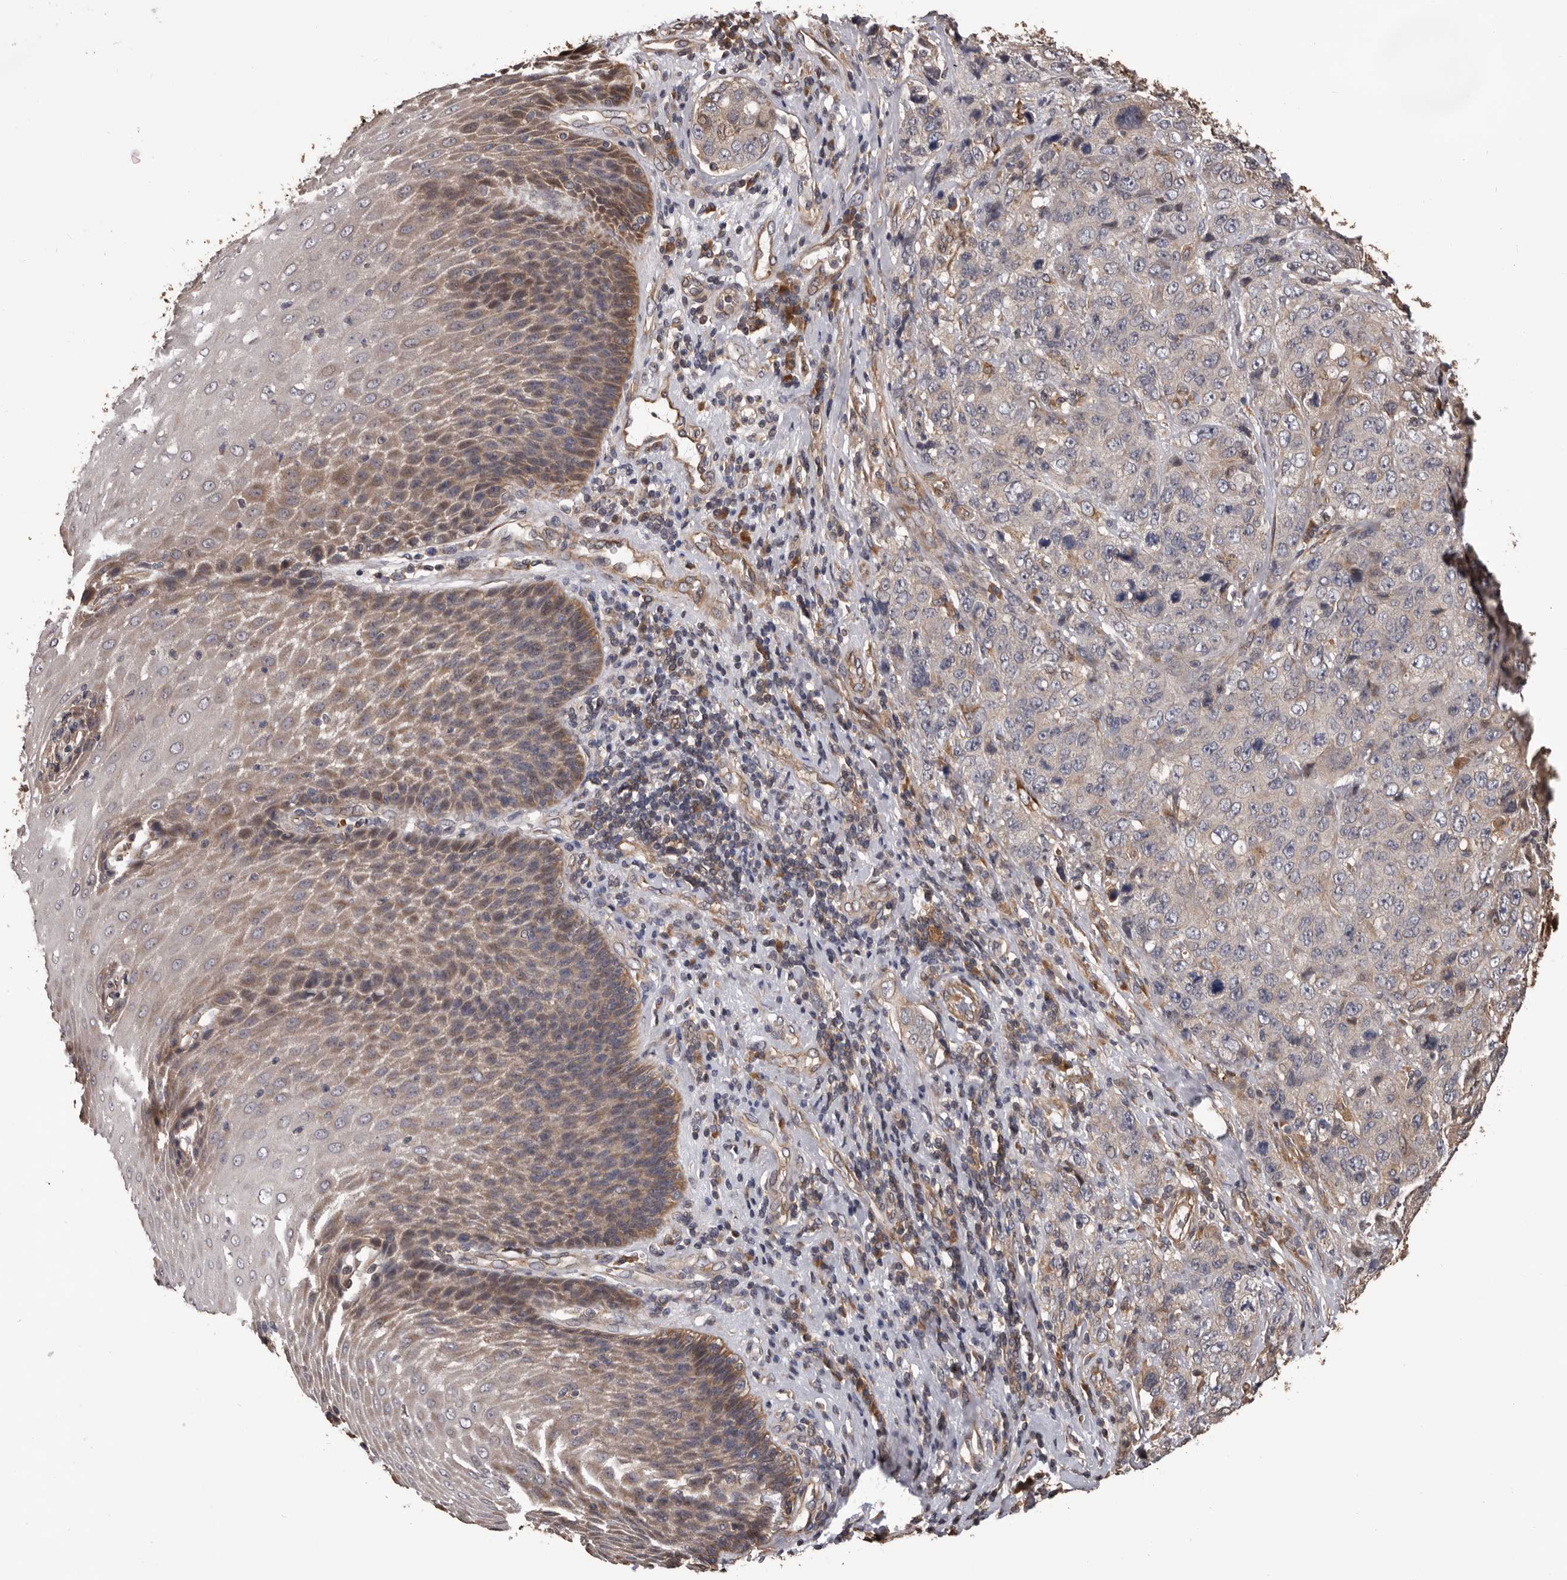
{"staining": {"intensity": "negative", "quantity": "none", "location": "none"}, "tissue": "stomach cancer", "cell_type": "Tumor cells", "image_type": "cancer", "snomed": [{"axis": "morphology", "description": "Adenocarcinoma, NOS"}, {"axis": "topography", "description": "Stomach"}], "caption": "The image exhibits no staining of tumor cells in stomach adenocarcinoma.", "gene": "ADAMTS2", "patient": {"sex": "male", "age": 48}}